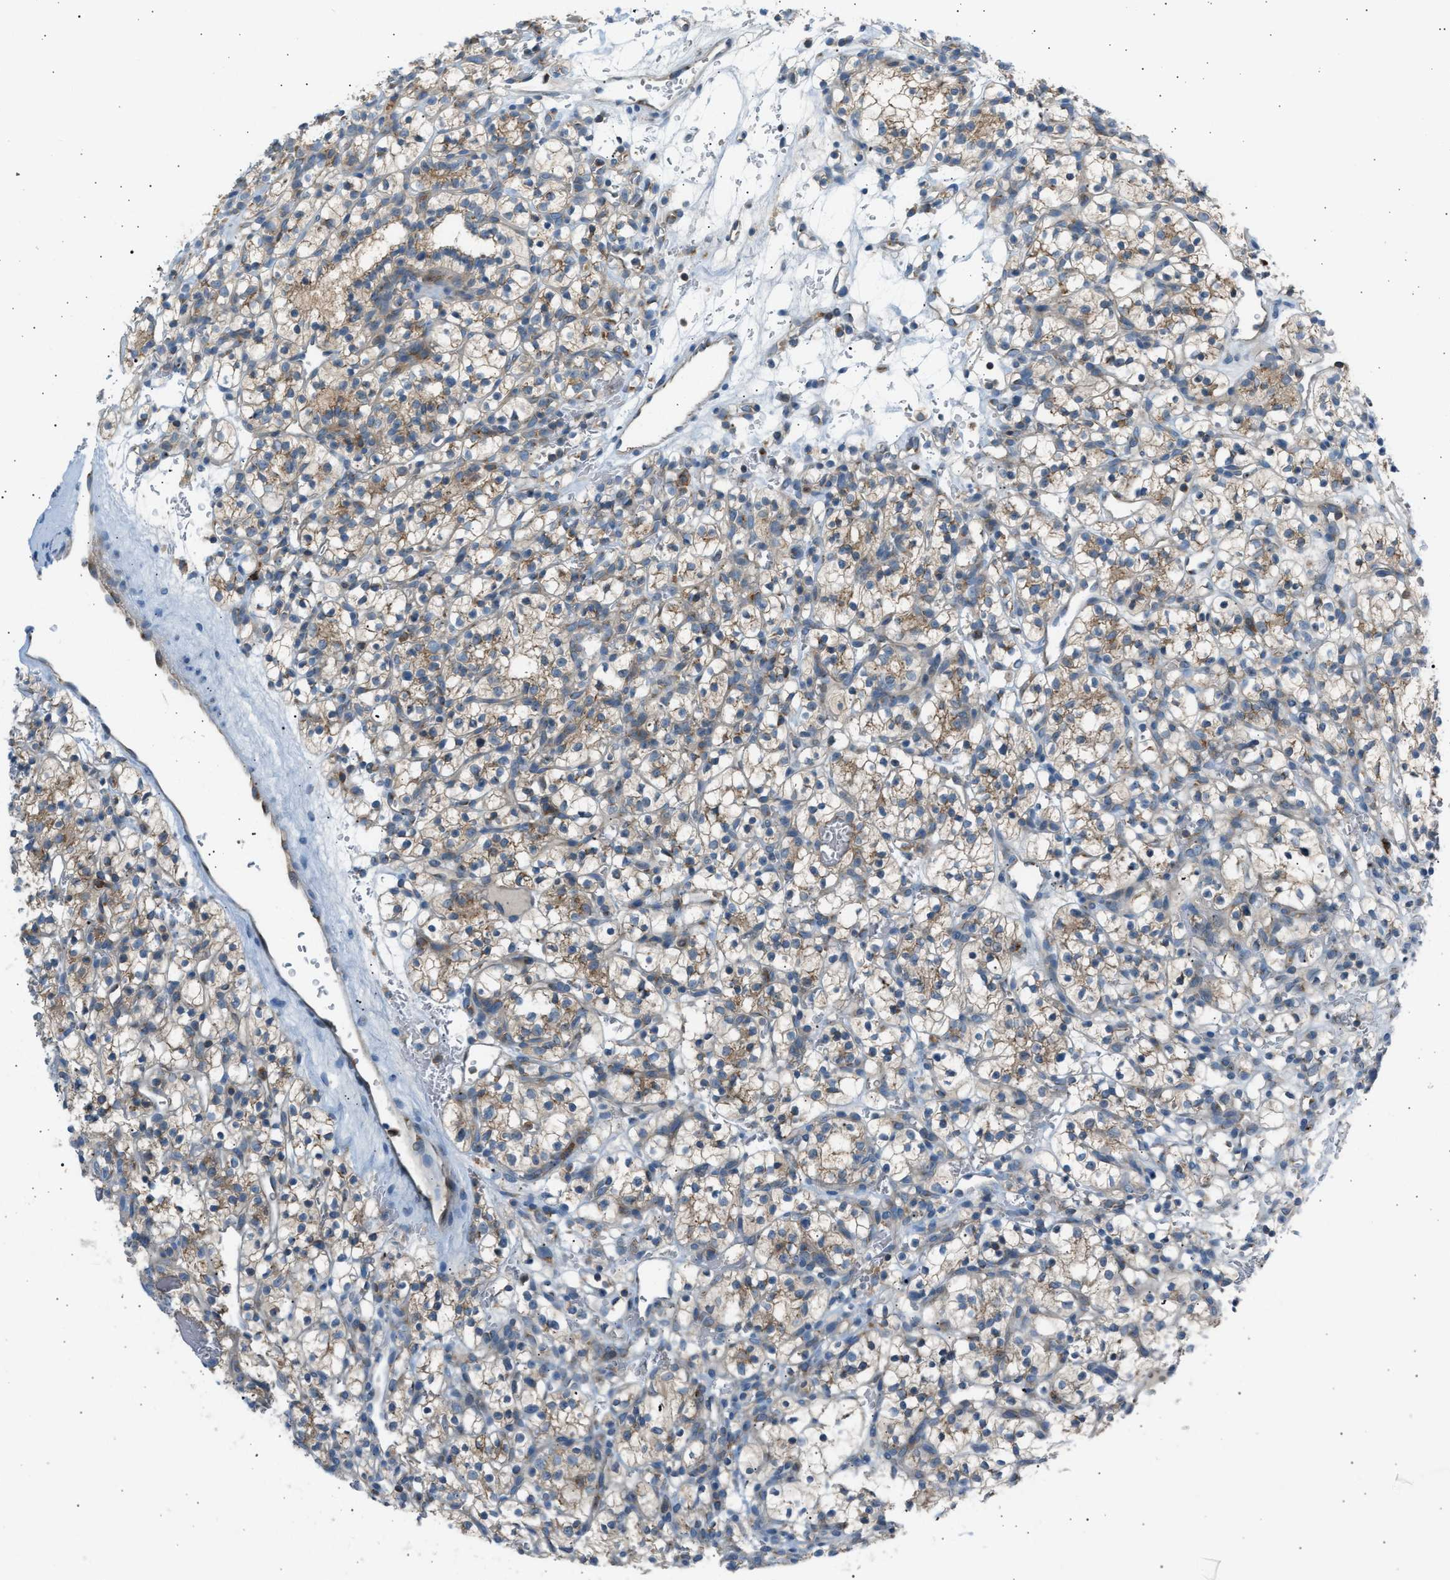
{"staining": {"intensity": "moderate", "quantity": ">75%", "location": "cytoplasmic/membranous"}, "tissue": "renal cancer", "cell_type": "Tumor cells", "image_type": "cancer", "snomed": [{"axis": "morphology", "description": "Adenocarcinoma, NOS"}, {"axis": "topography", "description": "Kidney"}], "caption": "Brown immunohistochemical staining in adenocarcinoma (renal) reveals moderate cytoplasmic/membranous expression in about >75% of tumor cells. (brown staining indicates protein expression, while blue staining denotes nuclei).", "gene": "TRIM50", "patient": {"sex": "female", "age": 57}}